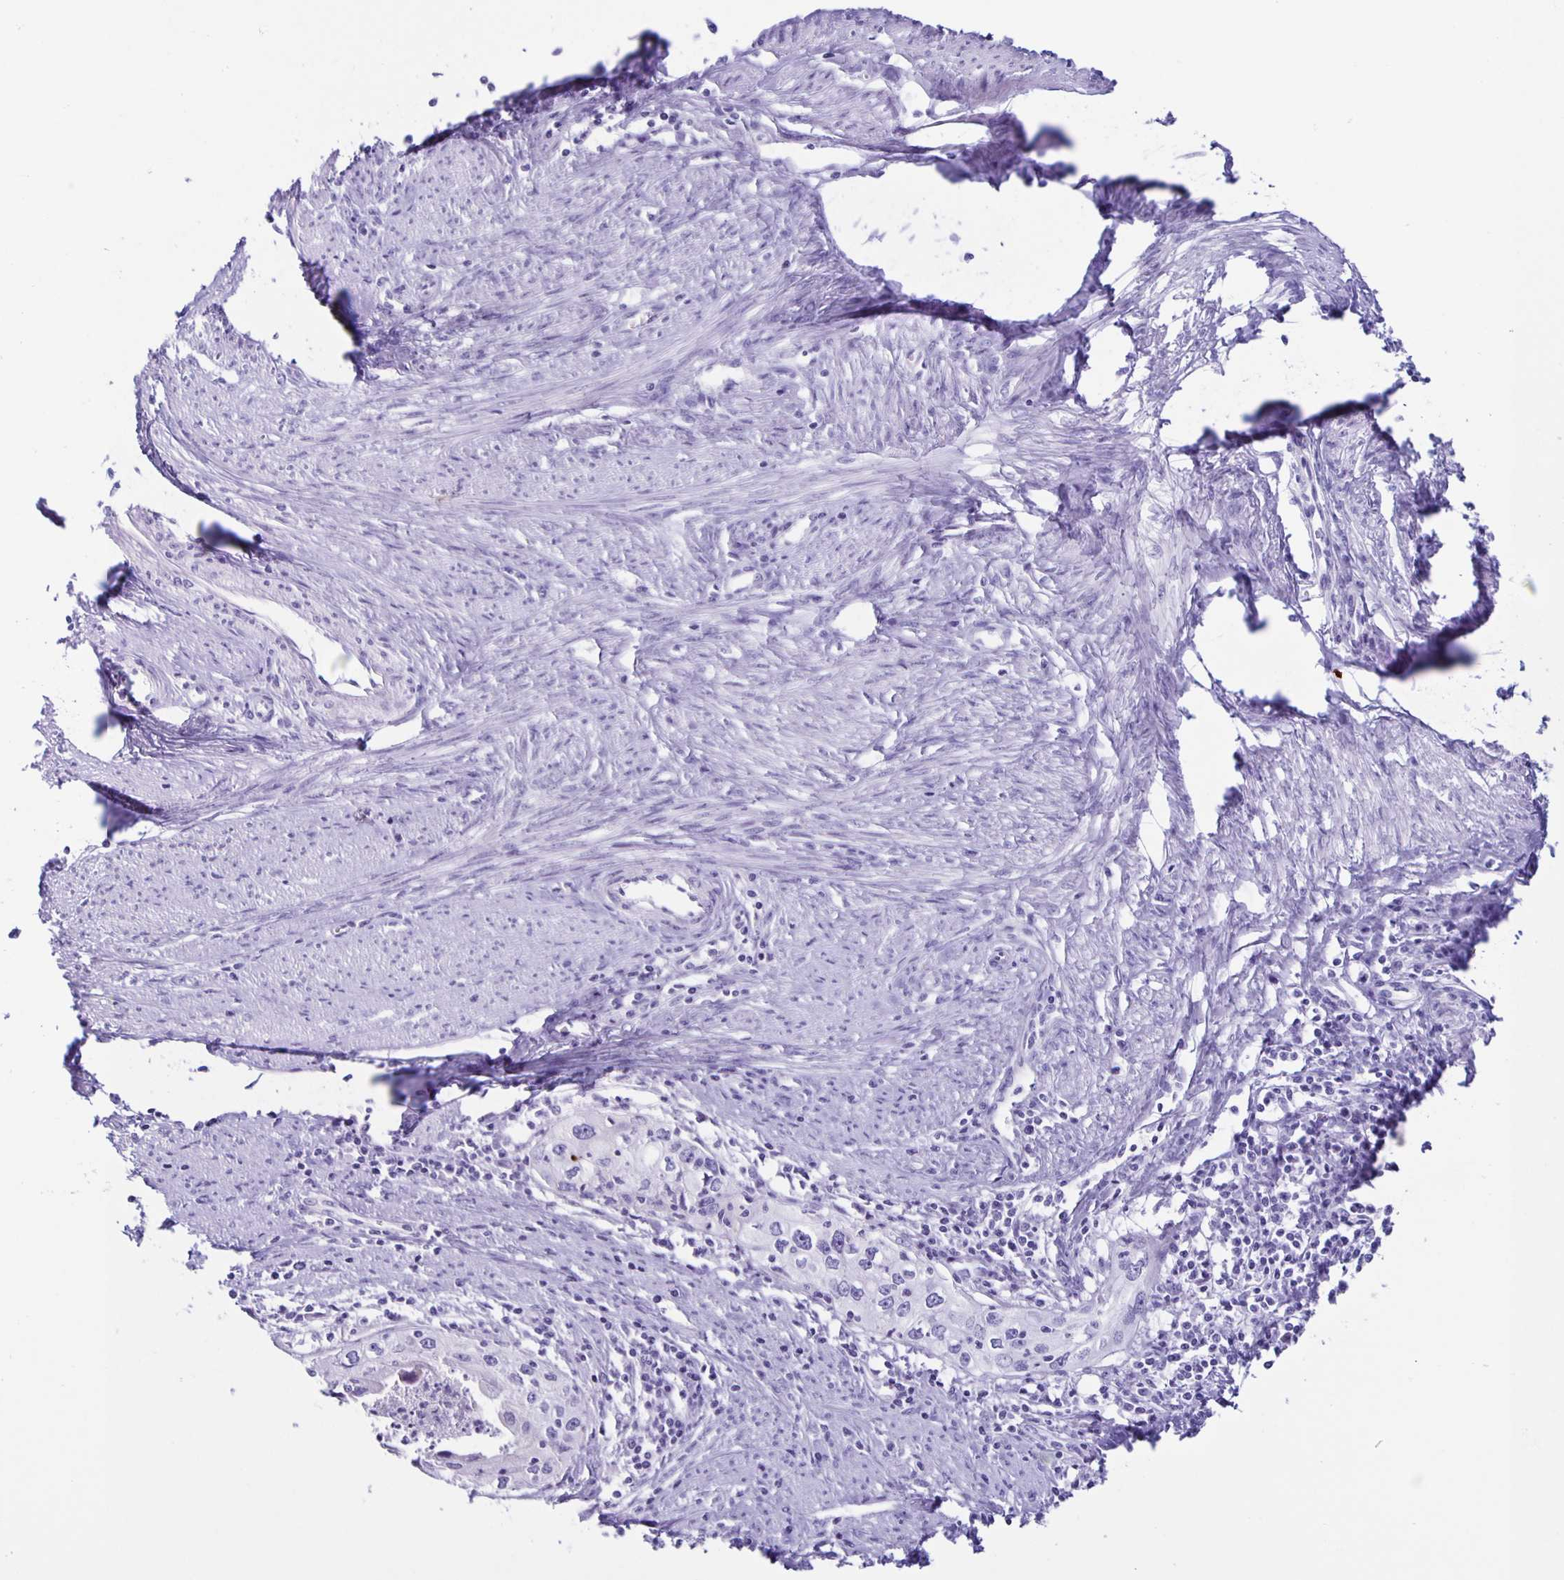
{"staining": {"intensity": "negative", "quantity": "none", "location": "none"}, "tissue": "cervical cancer", "cell_type": "Tumor cells", "image_type": "cancer", "snomed": [{"axis": "morphology", "description": "Squamous cell carcinoma, NOS"}, {"axis": "topography", "description": "Cervix"}], "caption": "Protein analysis of cervical cancer demonstrates no significant staining in tumor cells. (DAB immunohistochemistry (IHC) with hematoxylin counter stain).", "gene": "AQP6", "patient": {"sex": "female", "age": 40}}